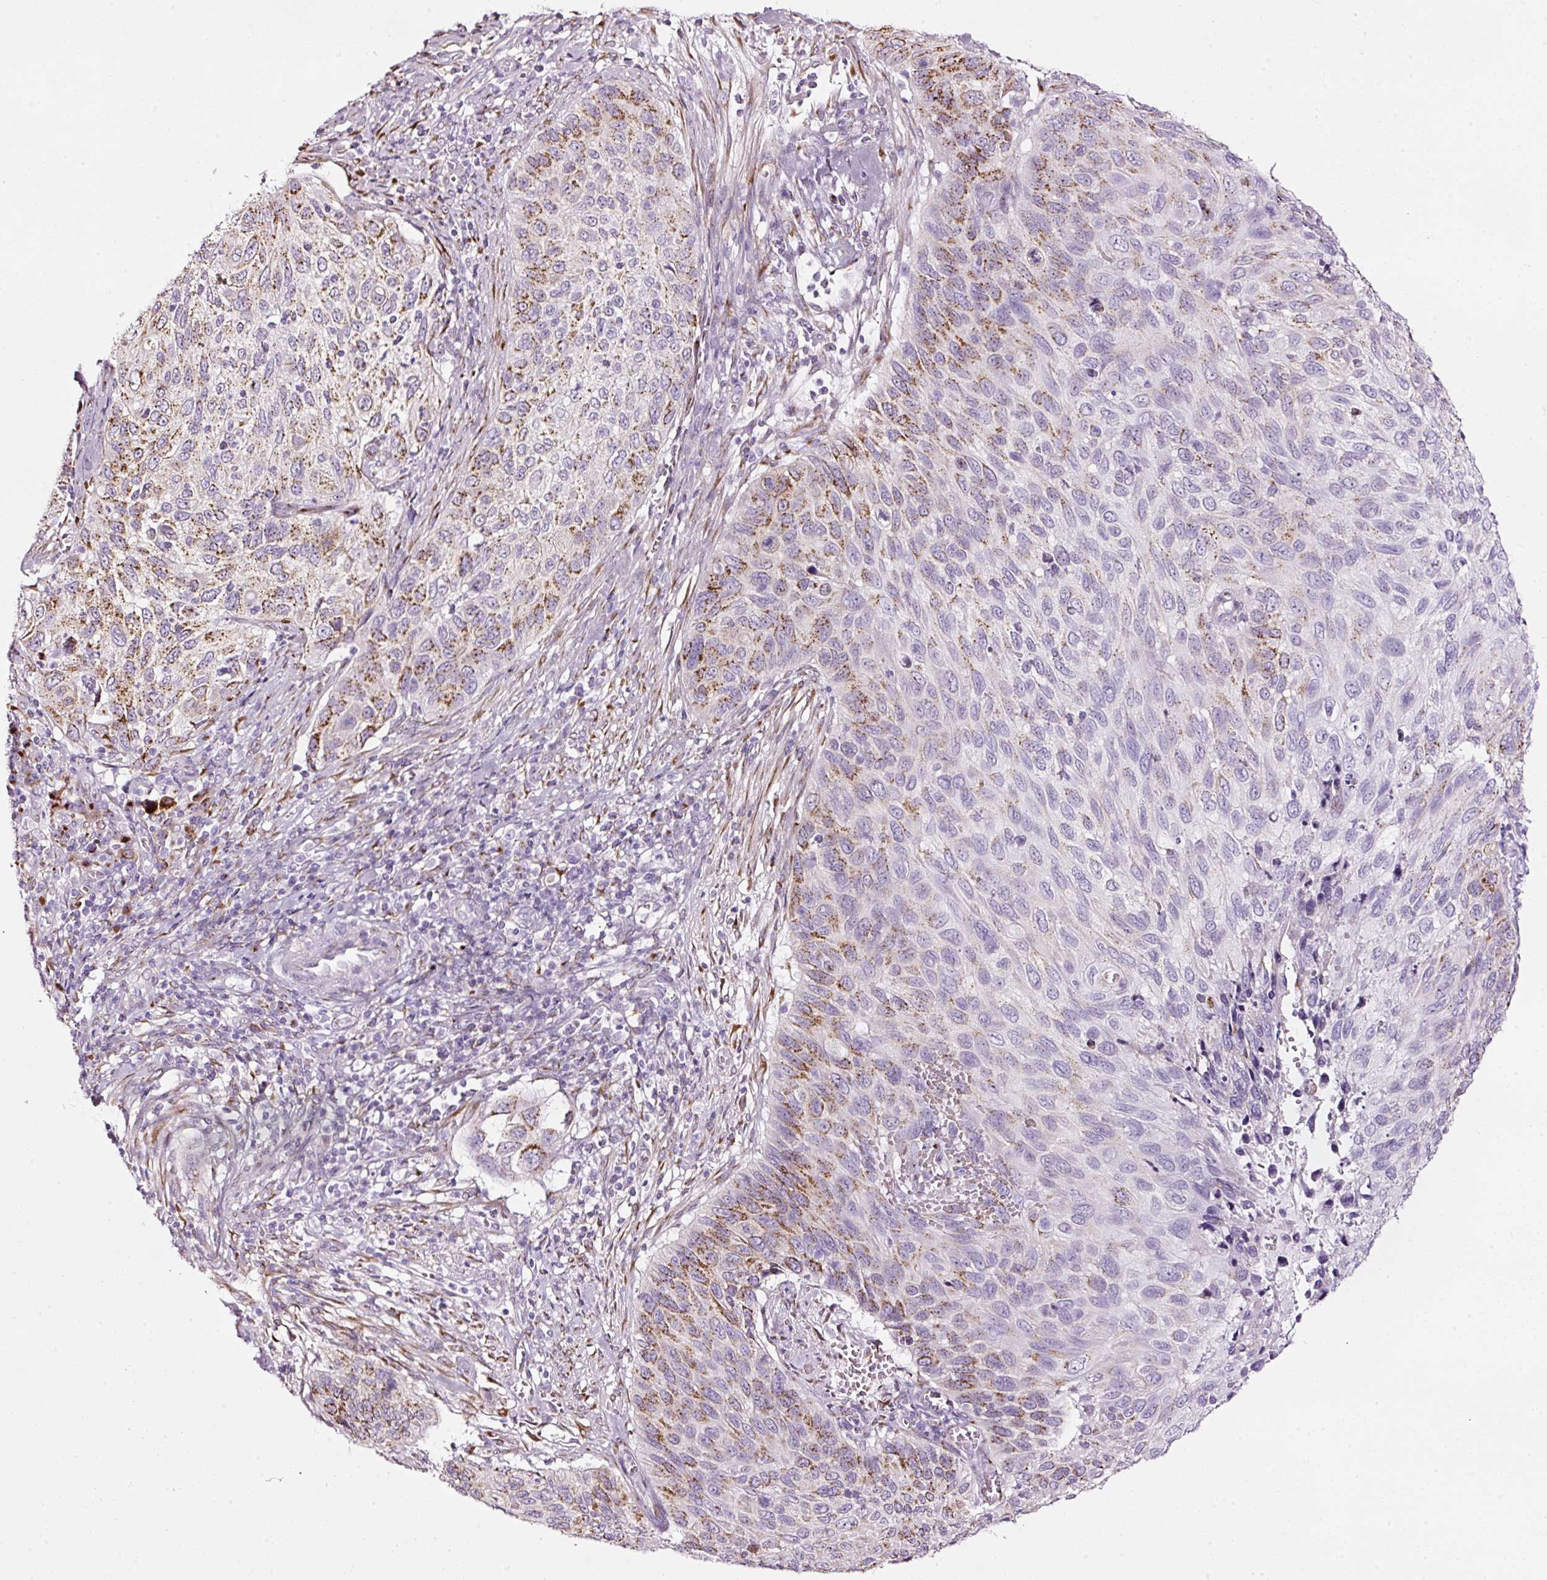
{"staining": {"intensity": "moderate", "quantity": "25%-75%", "location": "cytoplasmic/membranous"}, "tissue": "cervical cancer", "cell_type": "Tumor cells", "image_type": "cancer", "snomed": [{"axis": "morphology", "description": "Squamous cell carcinoma, NOS"}, {"axis": "topography", "description": "Cervix"}], "caption": "High-power microscopy captured an immunohistochemistry micrograph of squamous cell carcinoma (cervical), revealing moderate cytoplasmic/membranous positivity in about 25%-75% of tumor cells. (DAB IHC, brown staining for protein, blue staining for nuclei).", "gene": "SDF4", "patient": {"sex": "female", "age": 70}}